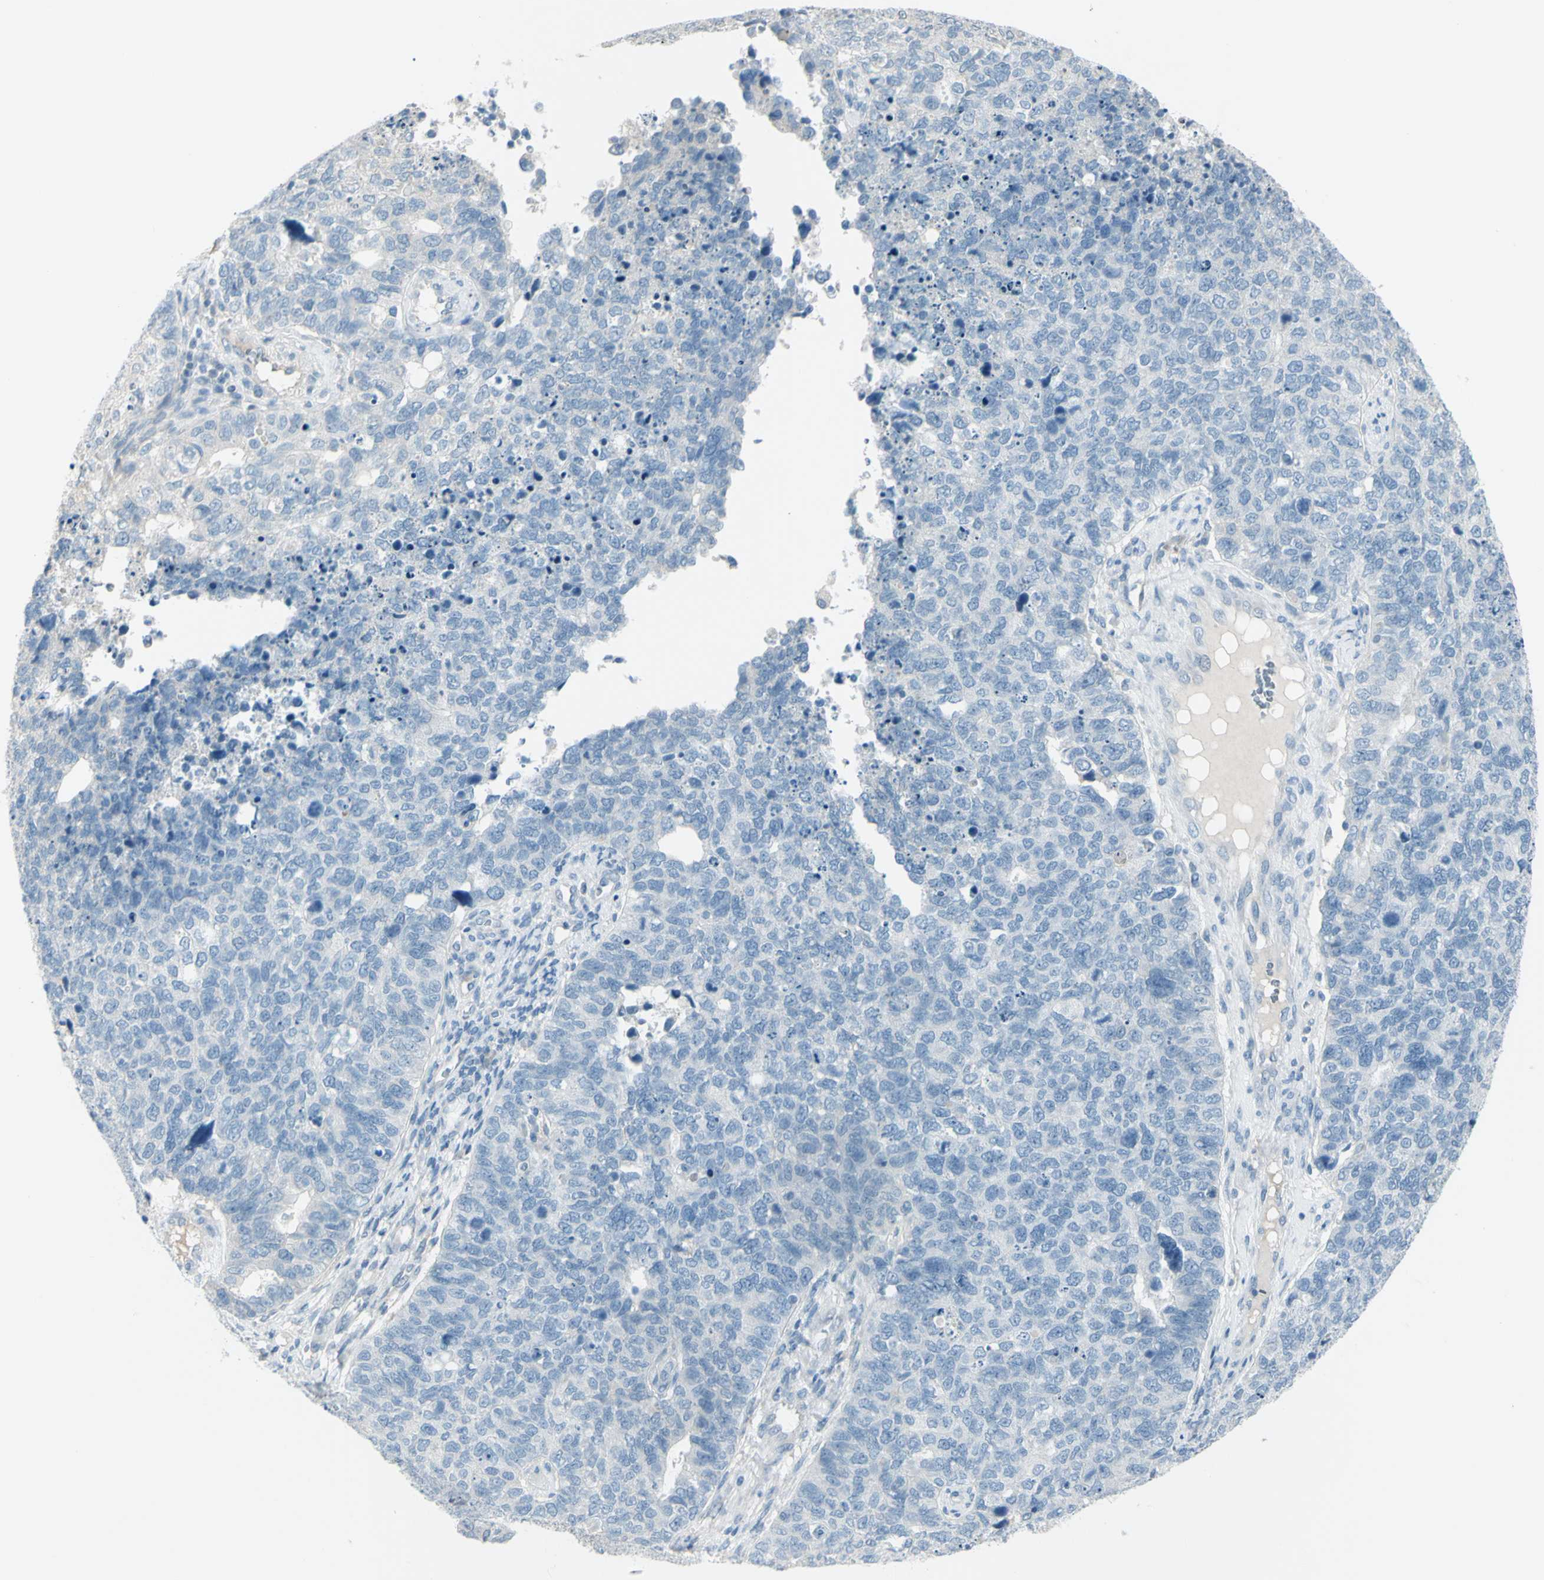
{"staining": {"intensity": "negative", "quantity": "none", "location": "none"}, "tissue": "cervical cancer", "cell_type": "Tumor cells", "image_type": "cancer", "snomed": [{"axis": "morphology", "description": "Squamous cell carcinoma, NOS"}, {"axis": "topography", "description": "Cervix"}], "caption": "This photomicrograph is of cervical cancer stained with immunohistochemistry to label a protein in brown with the nuclei are counter-stained blue. There is no expression in tumor cells.", "gene": "GPR34", "patient": {"sex": "female", "age": 63}}